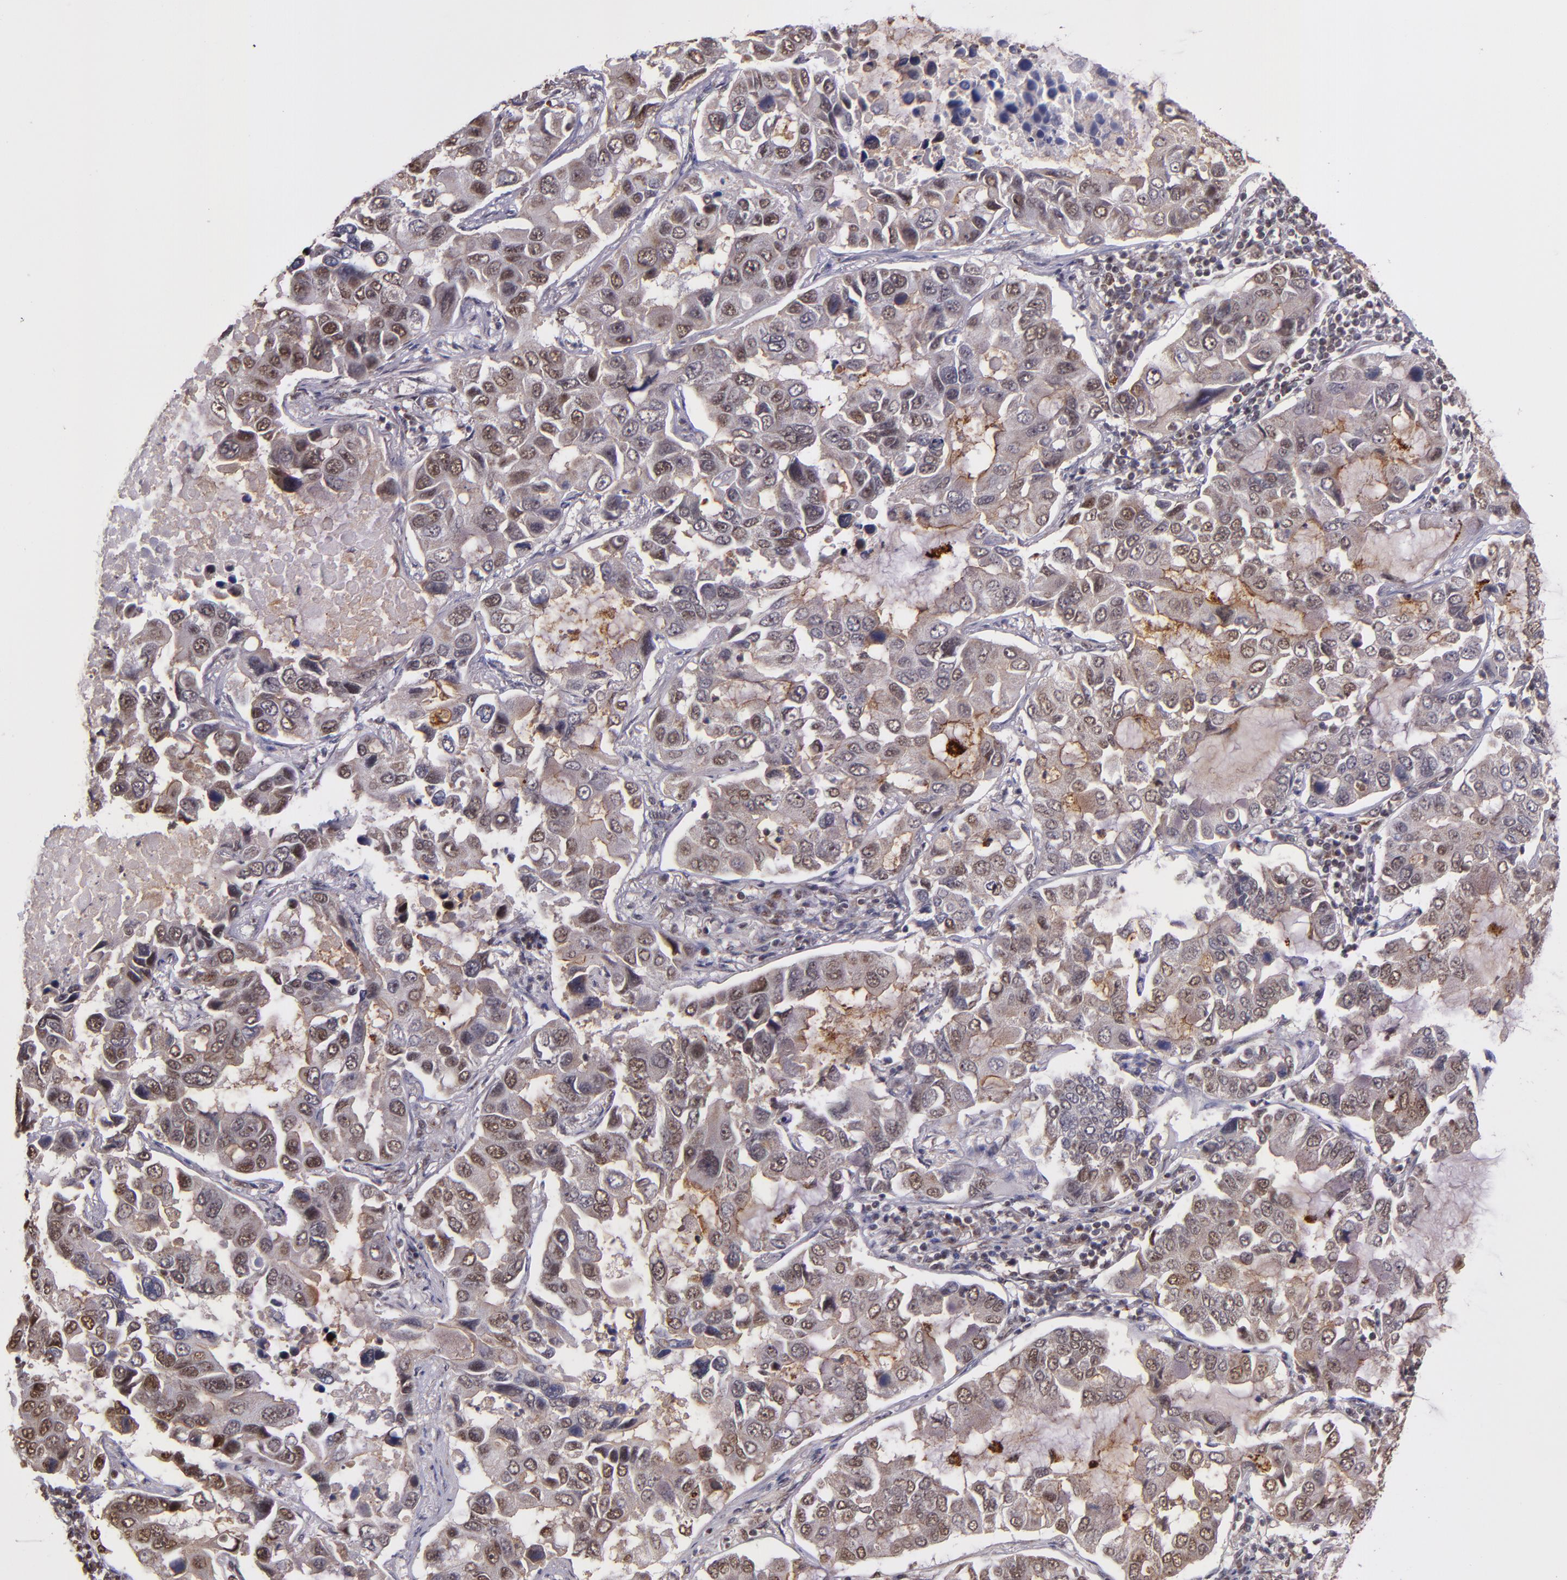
{"staining": {"intensity": "weak", "quantity": "<25%", "location": "cytoplasmic/membranous,nuclear"}, "tissue": "lung cancer", "cell_type": "Tumor cells", "image_type": "cancer", "snomed": [{"axis": "morphology", "description": "Adenocarcinoma, NOS"}, {"axis": "topography", "description": "Lung"}], "caption": "There is no significant staining in tumor cells of lung adenocarcinoma.", "gene": "CECR2", "patient": {"sex": "male", "age": 64}}